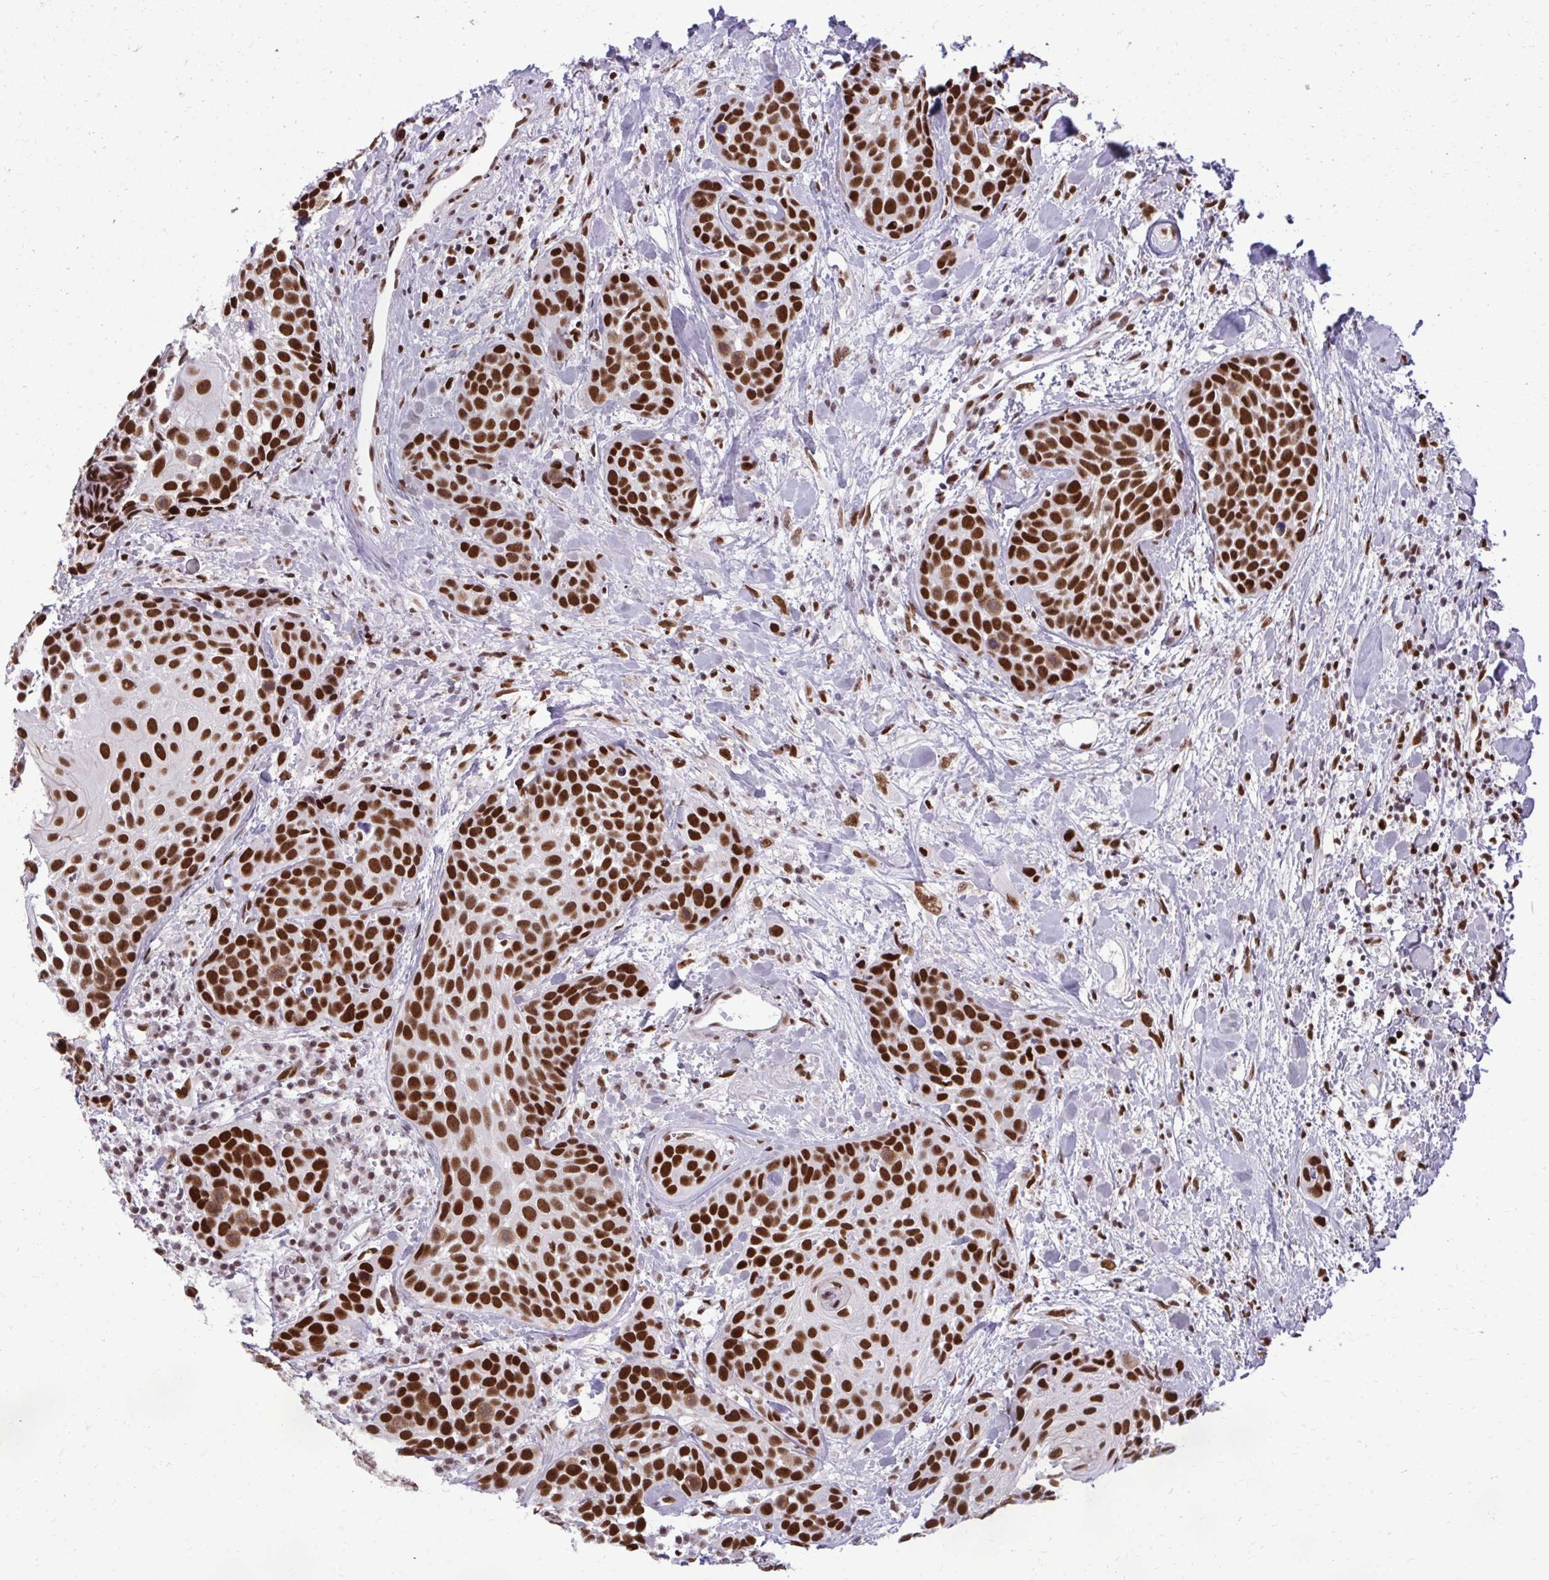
{"staining": {"intensity": "strong", "quantity": ">75%", "location": "nuclear"}, "tissue": "head and neck cancer", "cell_type": "Tumor cells", "image_type": "cancer", "snomed": [{"axis": "morphology", "description": "Squamous cell carcinoma, NOS"}, {"axis": "topography", "description": "Head-Neck"}], "caption": "This is a histology image of IHC staining of head and neck squamous cell carcinoma, which shows strong expression in the nuclear of tumor cells.", "gene": "CDYL", "patient": {"sex": "female", "age": 50}}